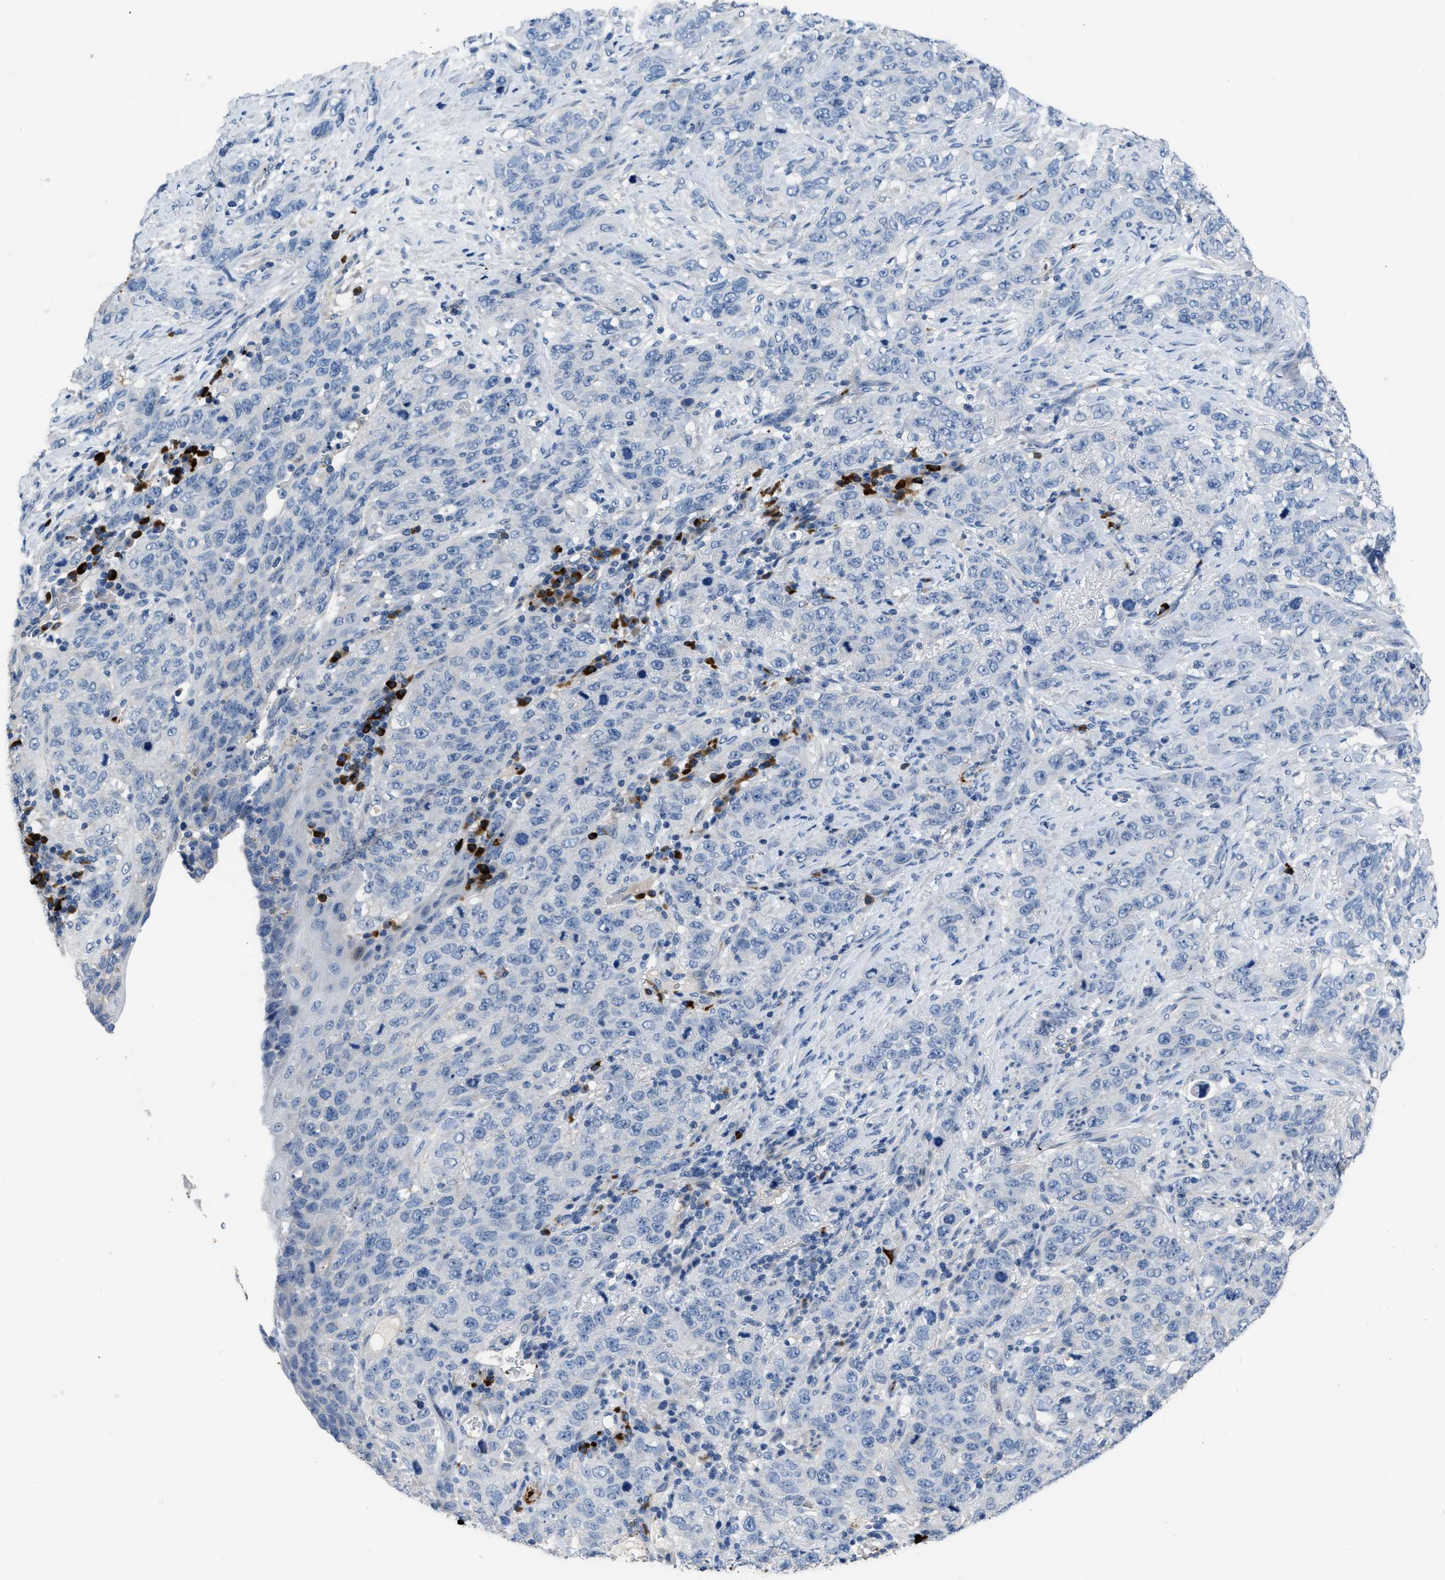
{"staining": {"intensity": "negative", "quantity": "none", "location": "none"}, "tissue": "stomach cancer", "cell_type": "Tumor cells", "image_type": "cancer", "snomed": [{"axis": "morphology", "description": "Adenocarcinoma, NOS"}, {"axis": "topography", "description": "Stomach"}], "caption": "IHC photomicrograph of human stomach adenocarcinoma stained for a protein (brown), which demonstrates no expression in tumor cells.", "gene": "FGF18", "patient": {"sex": "male", "age": 48}}